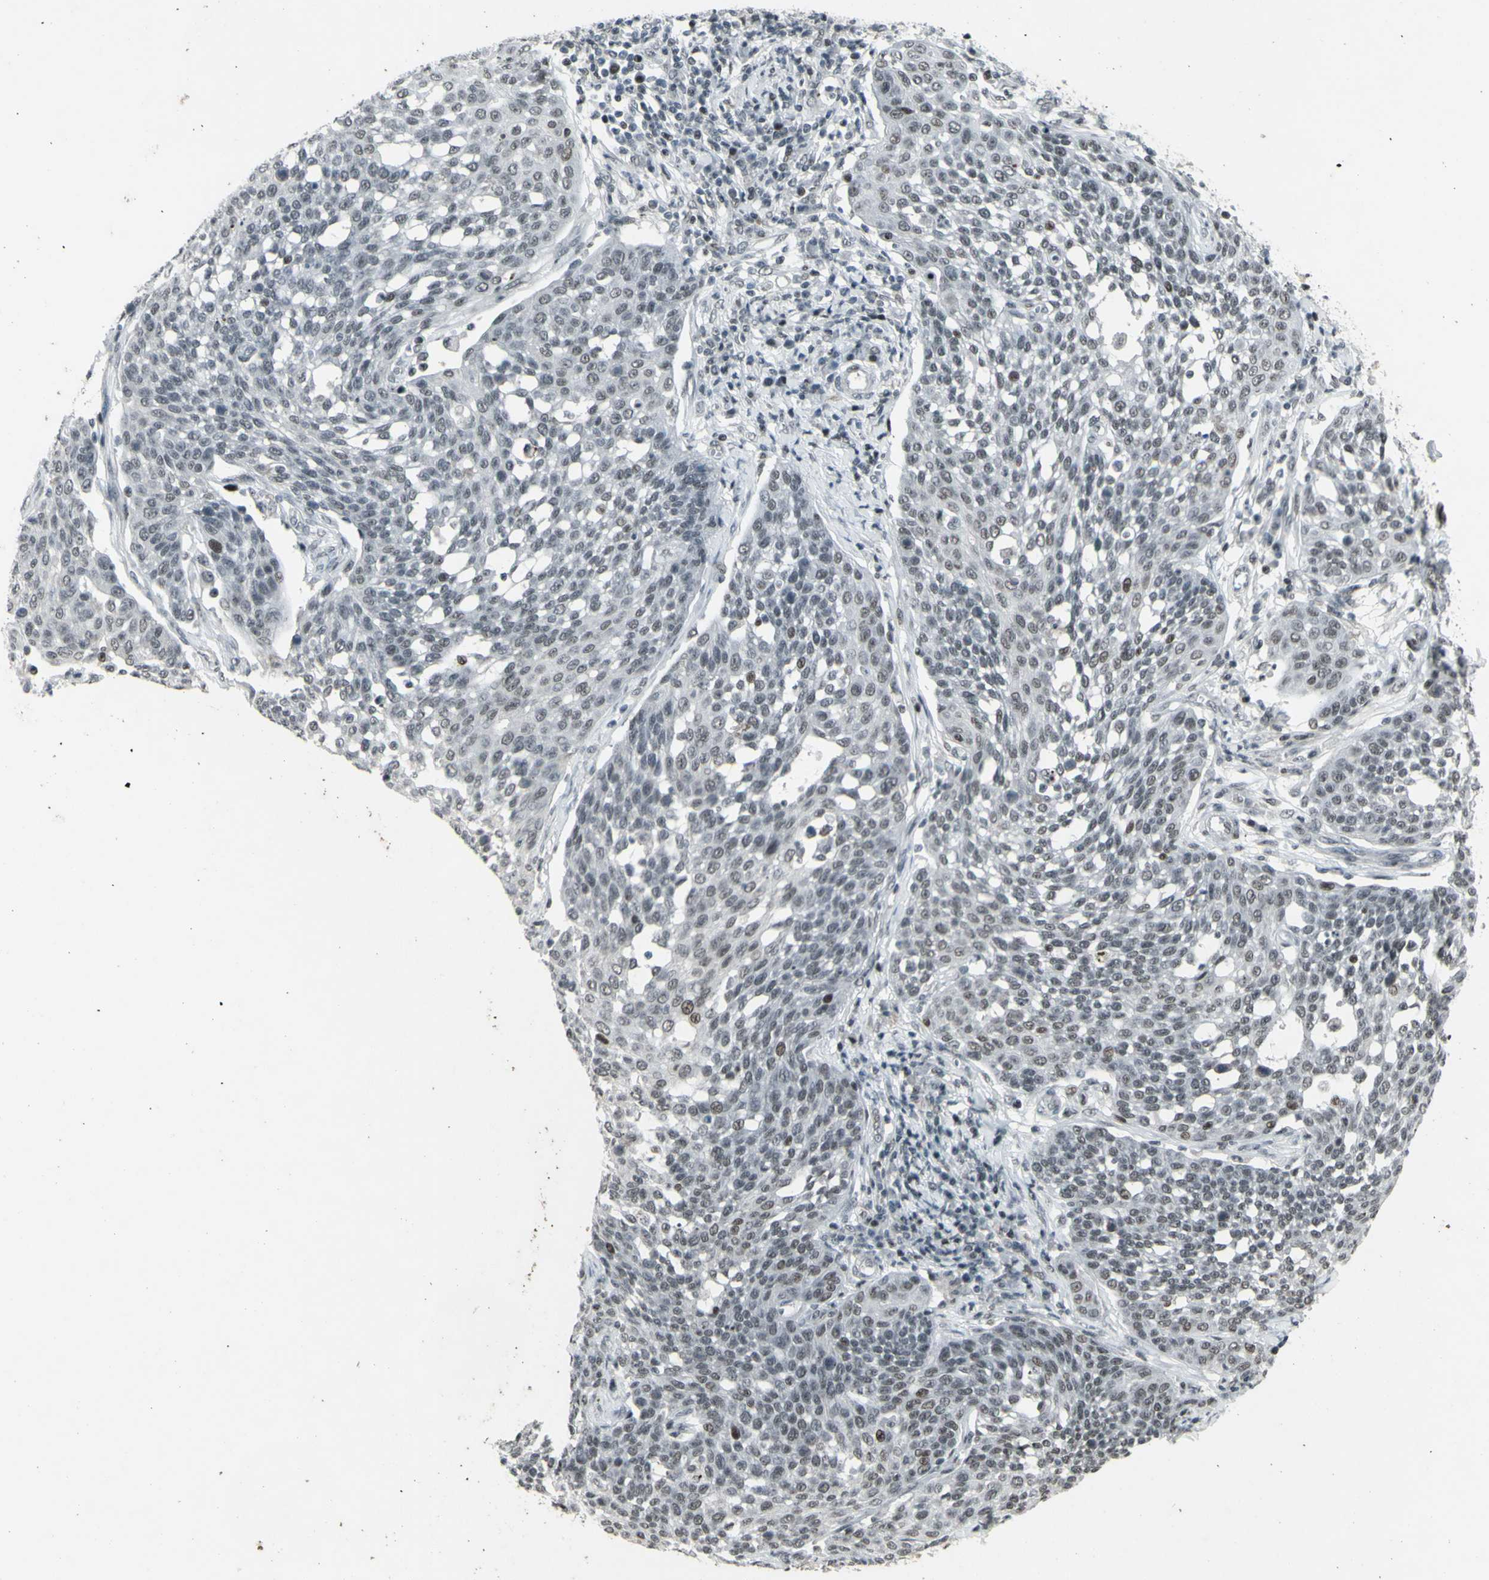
{"staining": {"intensity": "moderate", "quantity": "<25%", "location": "nuclear"}, "tissue": "cervical cancer", "cell_type": "Tumor cells", "image_type": "cancer", "snomed": [{"axis": "morphology", "description": "Squamous cell carcinoma, NOS"}, {"axis": "topography", "description": "Cervix"}], "caption": "Cervical cancer was stained to show a protein in brown. There is low levels of moderate nuclear staining in about <25% of tumor cells.", "gene": "SUPT6H", "patient": {"sex": "female", "age": 34}}